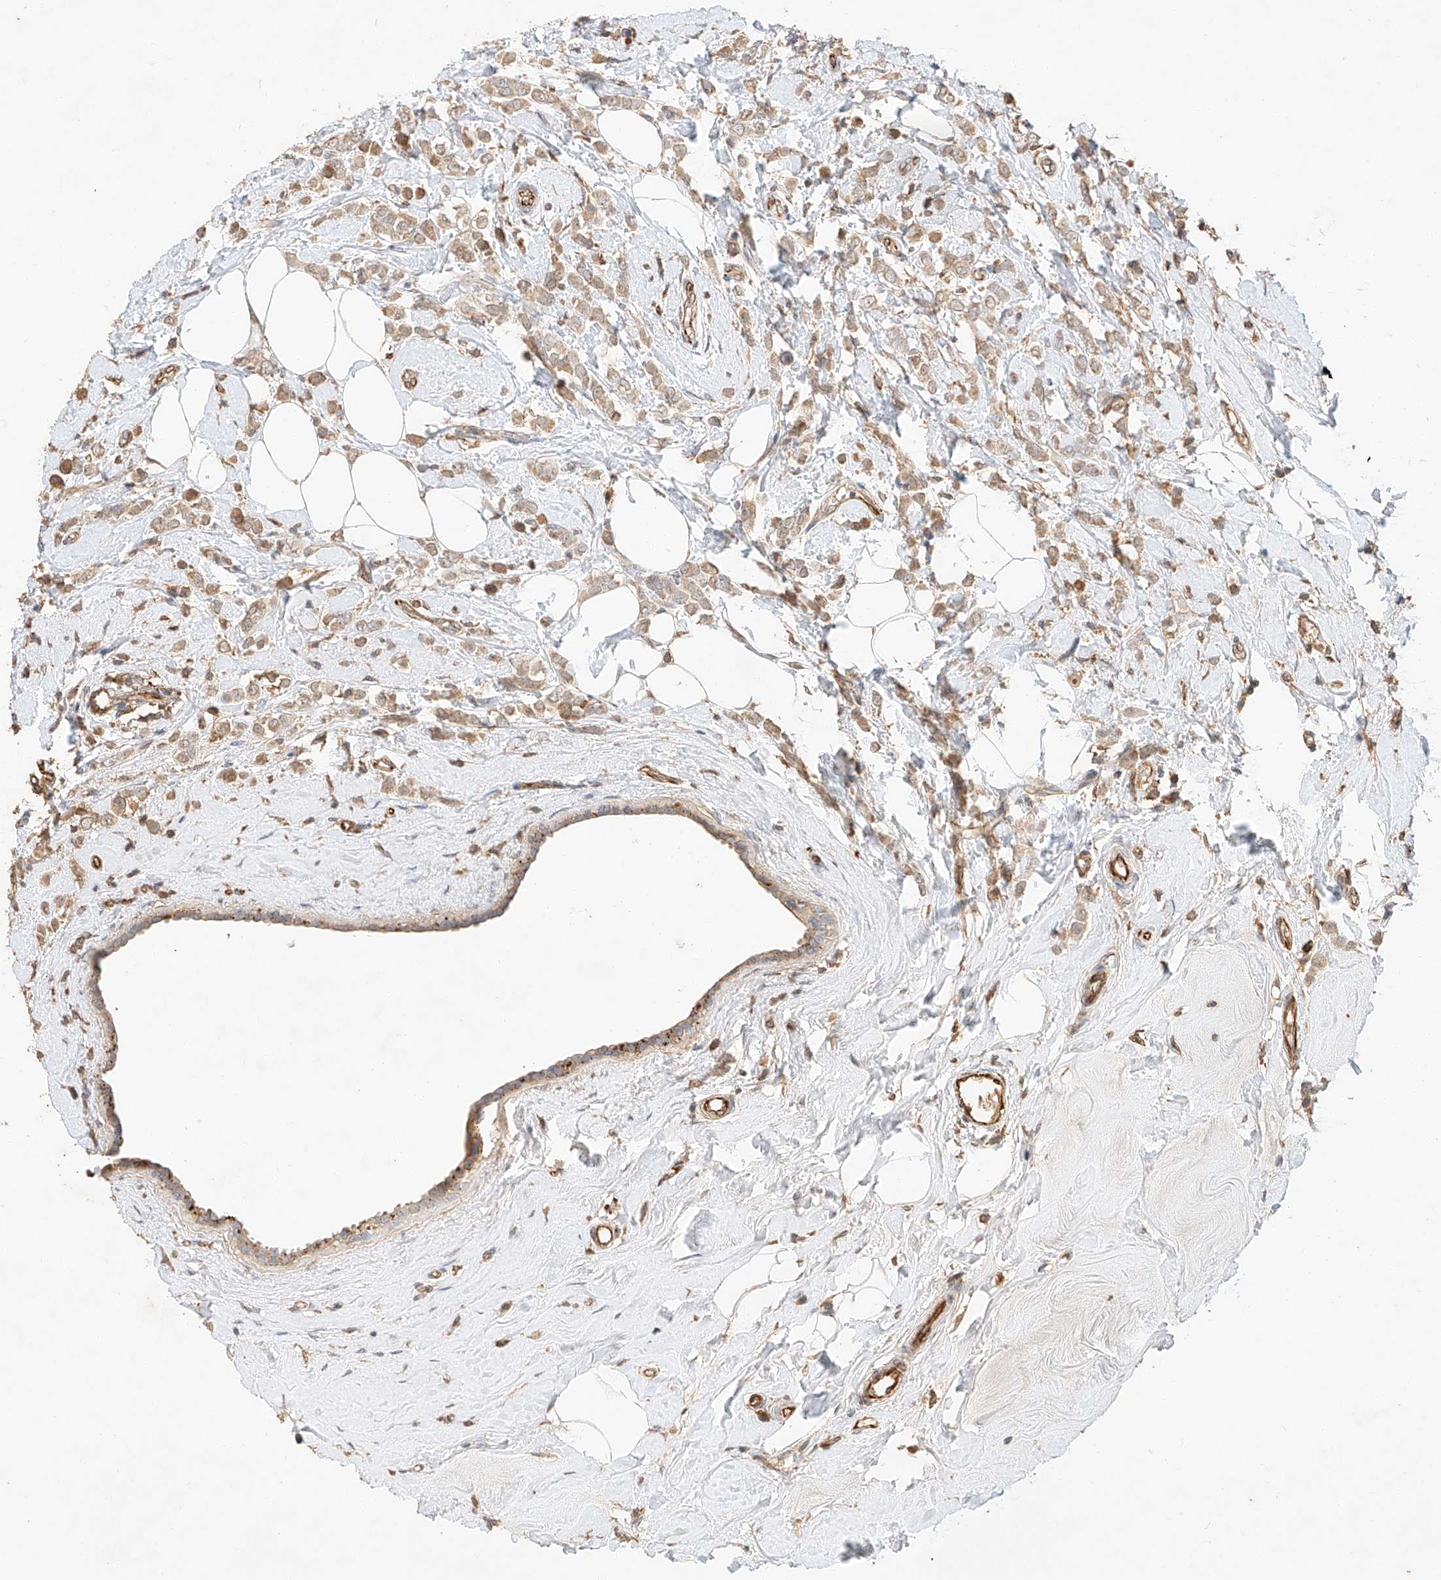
{"staining": {"intensity": "weak", "quantity": ">75%", "location": "cytoplasmic/membranous"}, "tissue": "breast cancer", "cell_type": "Tumor cells", "image_type": "cancer", "snomed": [{"axis": "morphology", "description": "Lobular carcinoma"}, {"axis": "topography", "description": "Breast"}], "caption": "Human breast lobular carcinoma stained with a brown dye shows weak cytoplasmic/membranous positive positivity in approximately >75% of tumor cells.", "gene": "SUSD6", "patient": {"sex": "female", "age": 47}}